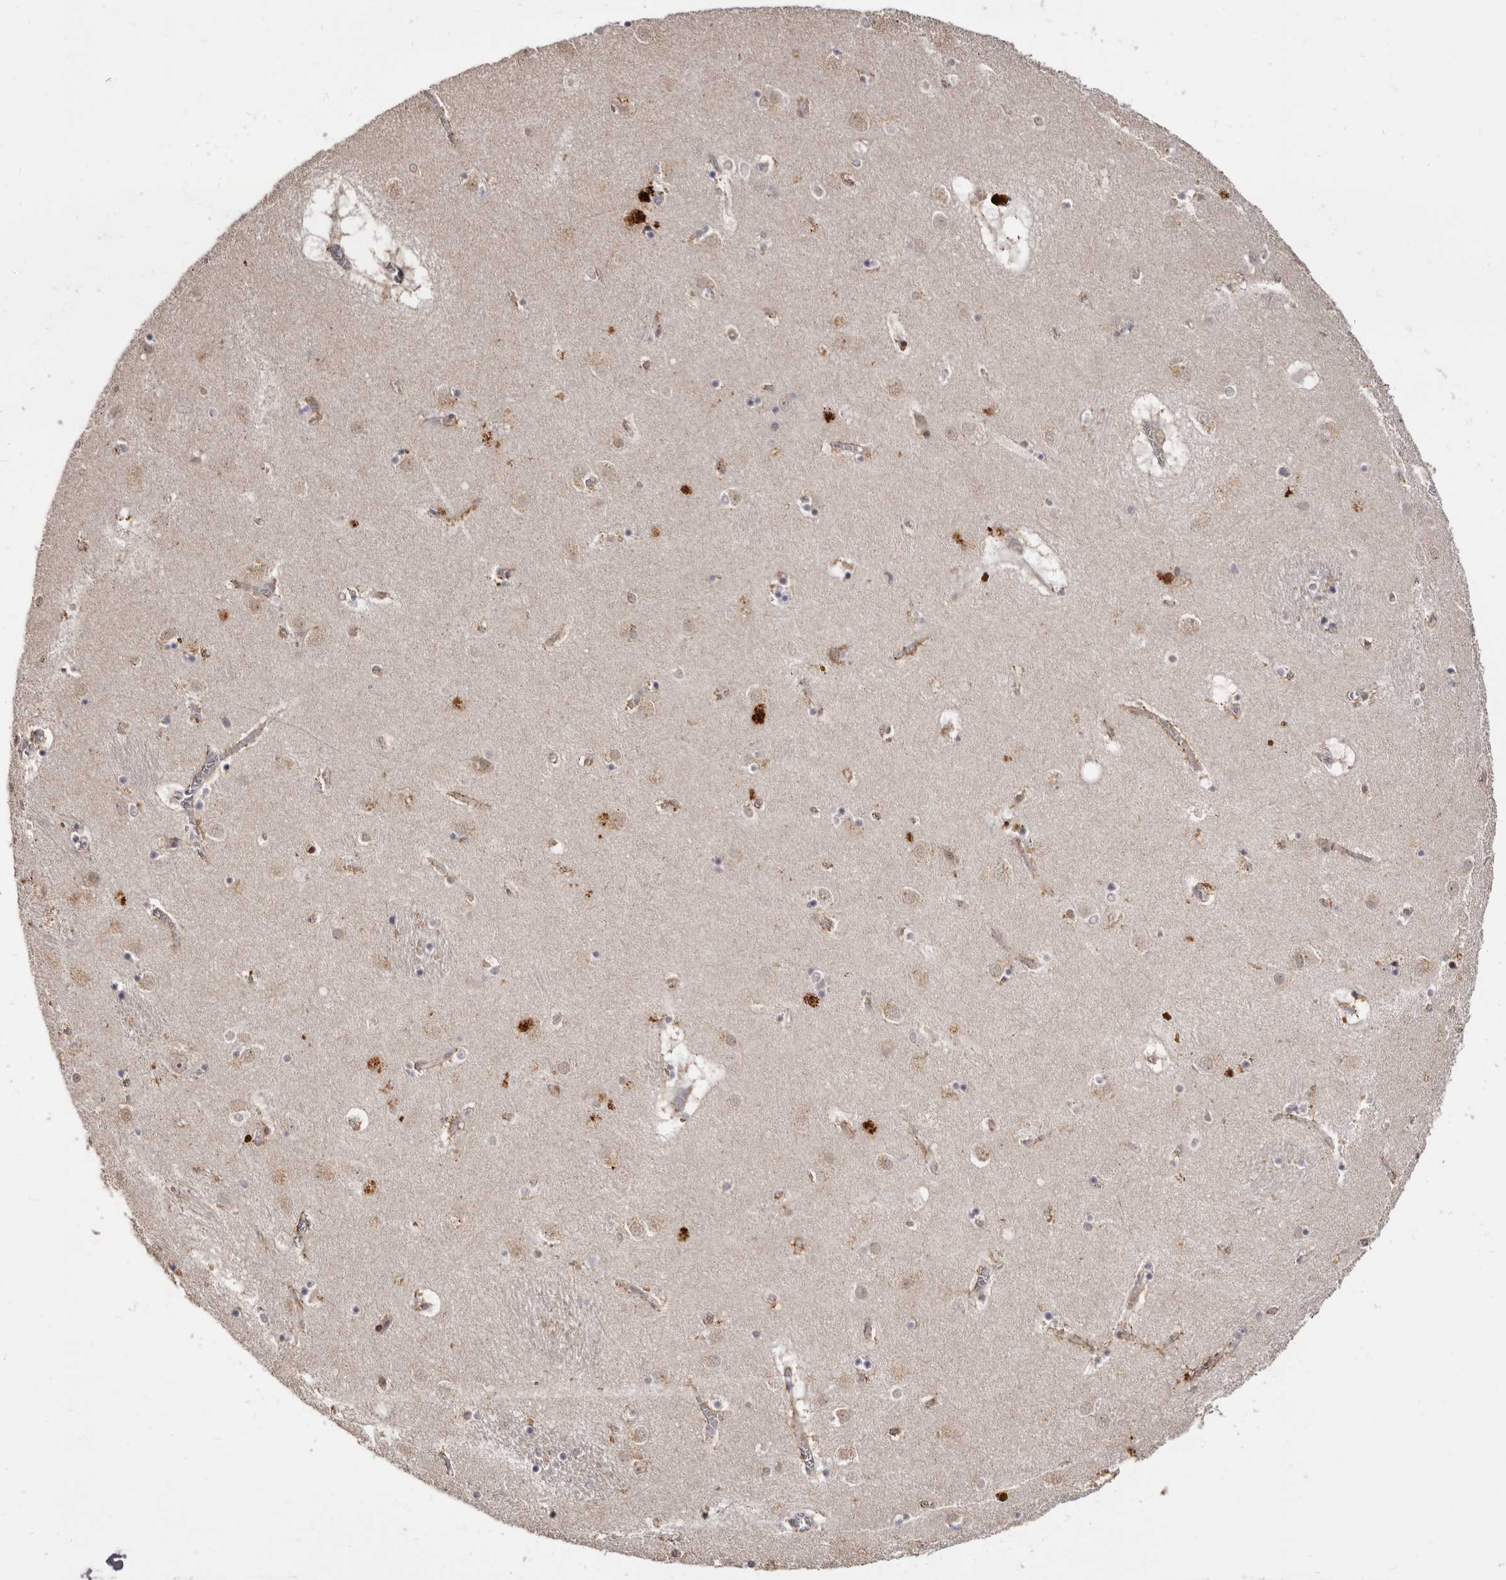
{"staining": {"intensity": "weak", "quantity": "<25%", "location": "cytoplasmic/membranous"}, "tissue": "caudate", "cell_type": "Glial cells", "image_type": "normal", "snomed": [{"axis": "morphology", "description": "Normal tissue, NOS"}, {"axis": "topography", "description": "Lateral ventricle wall"}], "caption": "This is an immunohistochemistry (IHC) photomicrograph of normal human caudate. There is no positivity in glial cells.", "gene": "ZNF326", "patient": {"sex": "male", "age": 70}}